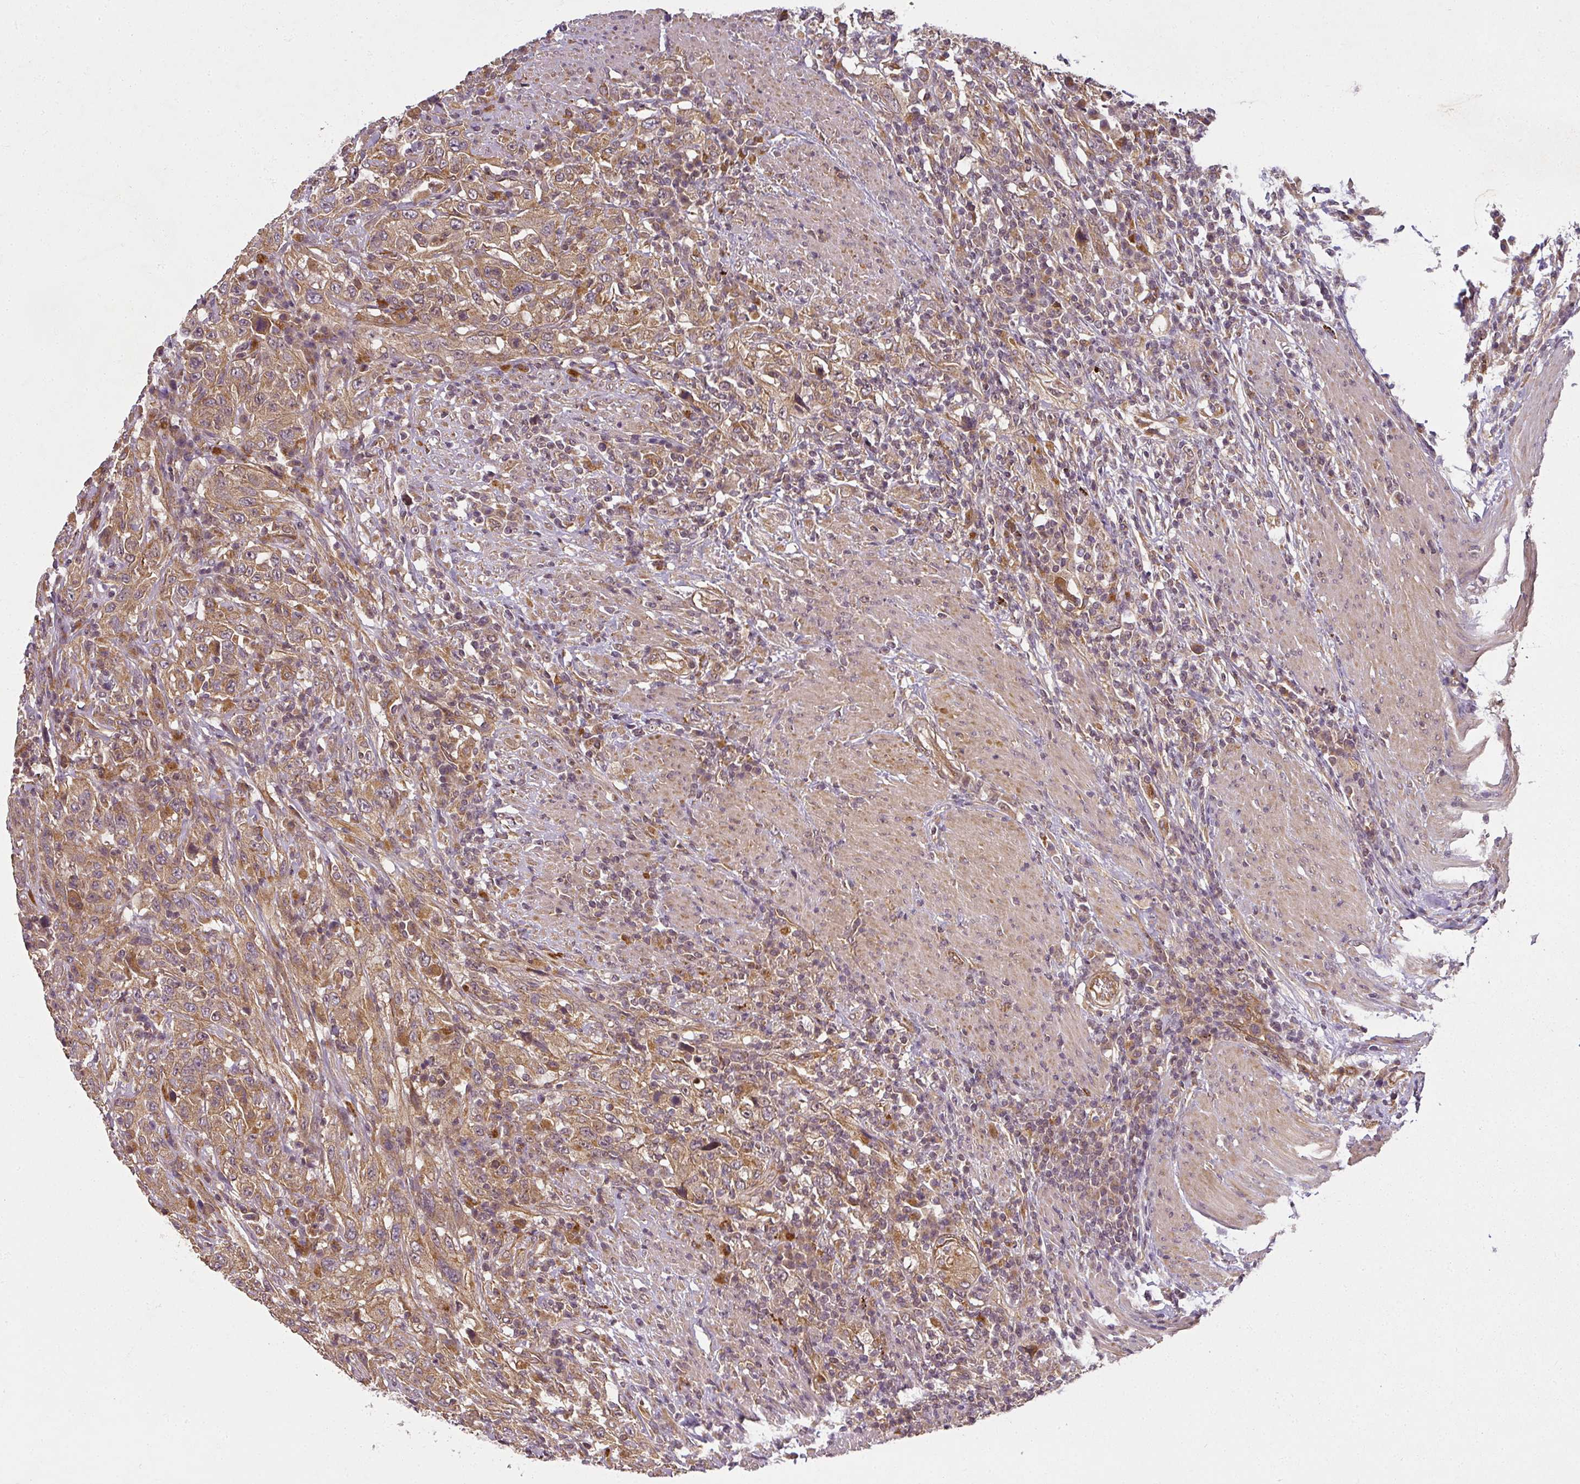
{"staining": {"intensity": "moderate", "quantity": ">75%", "location": "cytoplasmic/membranous"}, "tissue": "urothelial cancer", "cell_type": "Tumor cells", "image_type": "cancer", "snomed": [{"axis": "morphology", "description": "Urothelial carcinoma, High grade"}, {"axis": "topography", "description": "Urinary bladder"}], "caption": "Urothelial carcinoma (high-grade) was stained to show a protein in brown. There is medium levels of moderate cytoplasmic/membranous expression in about >75% of tumor cells.", "gene": "DIMT1", "patient": {"sex": "male", "age": 61}}